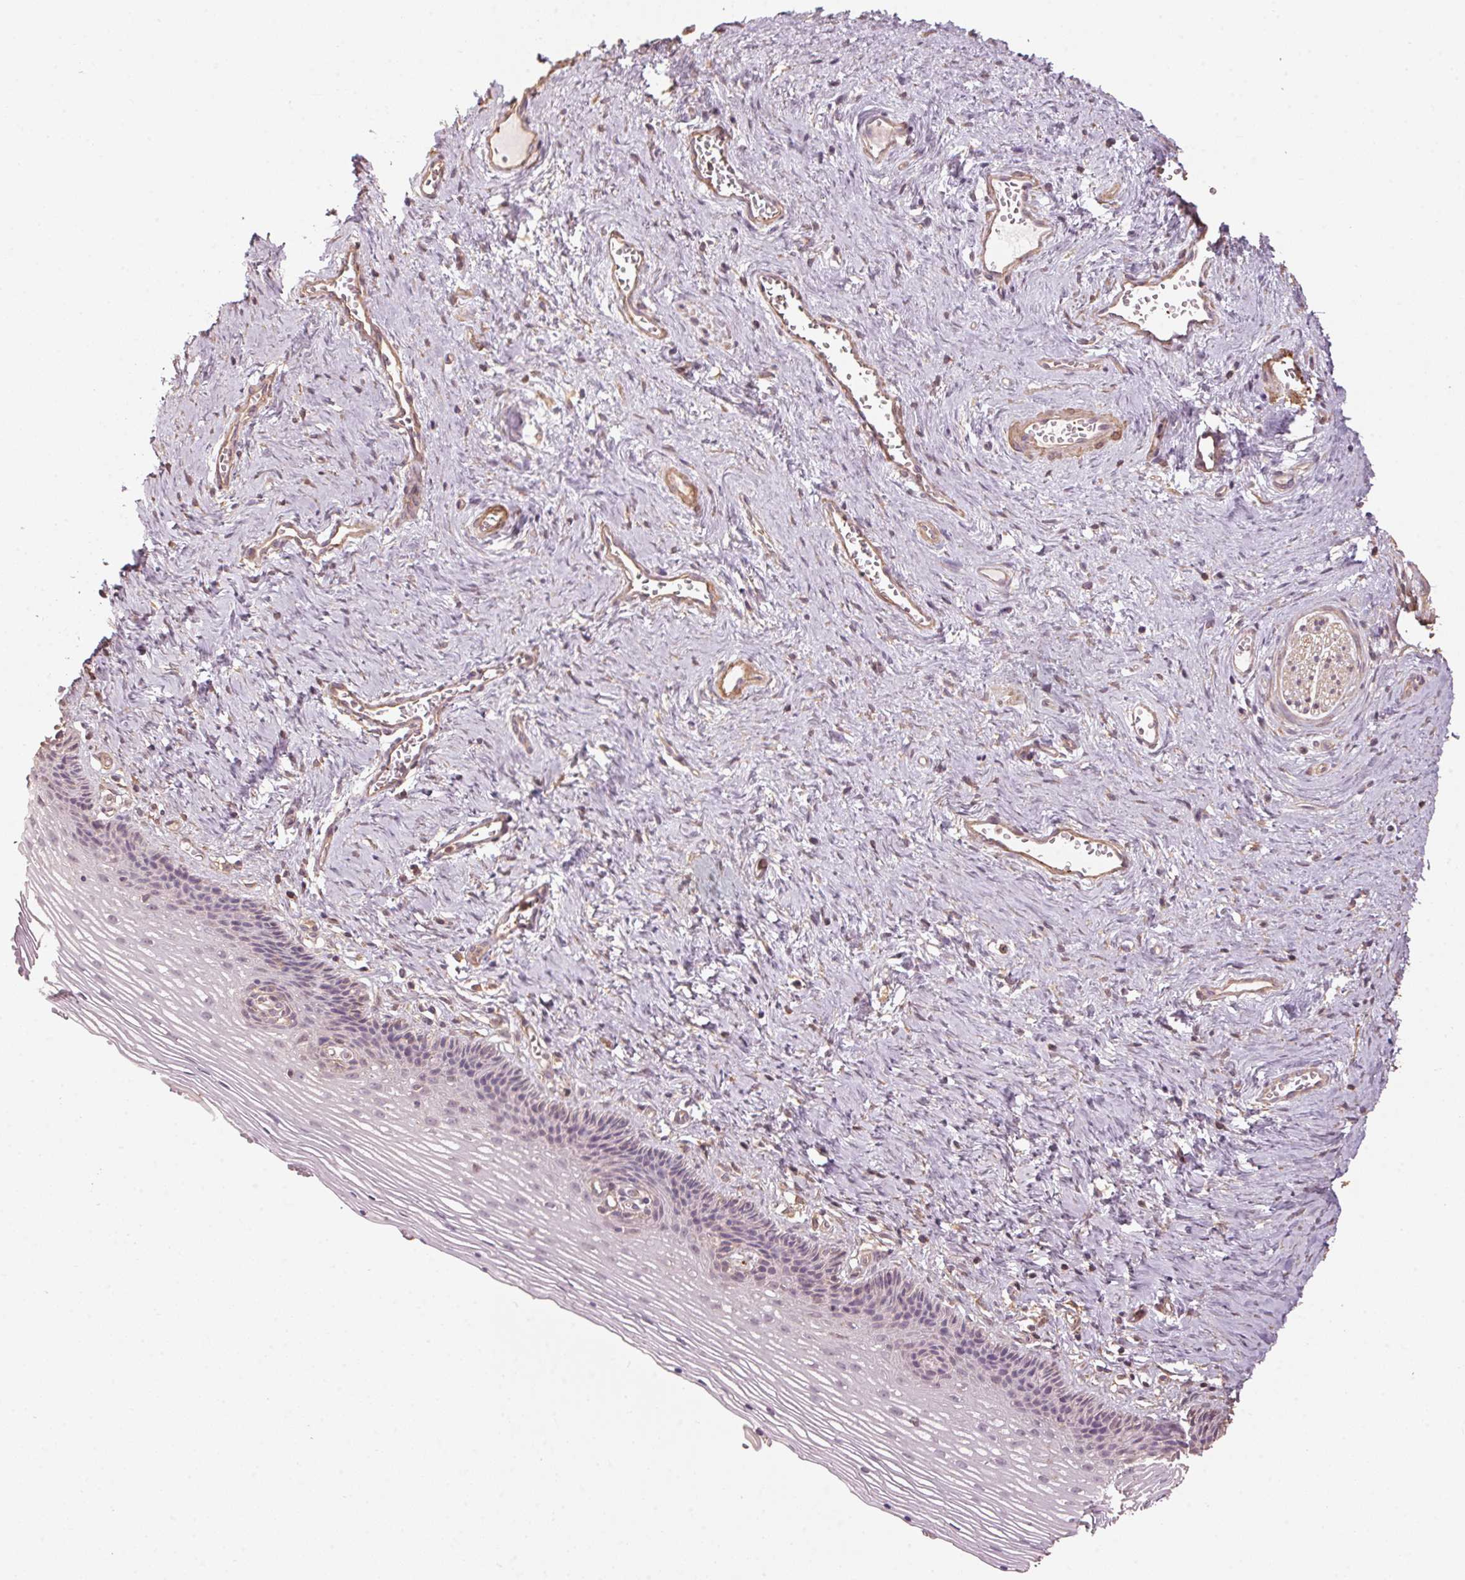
{"staining": {"intensity": "weak", "quantity": "<25%", "location": "cytoplasmic/membranous"}, "tissue": "vagina", "cell_type": "Squamous epithelial cells", "image_type": "normal", "snomed": [{"axis": "morphology", "description": "Normal tissue, NOS"}, {"axis": "topography", "description": "Vagina"}, {"axis": "topography", "description": "Cervix"}], "caption": "Photomicrograph shows no protein positivity in squamous epithelial cells of normal vagina.", "gene": "QDPR", "patient": {"sex": "female", "age": 37}}